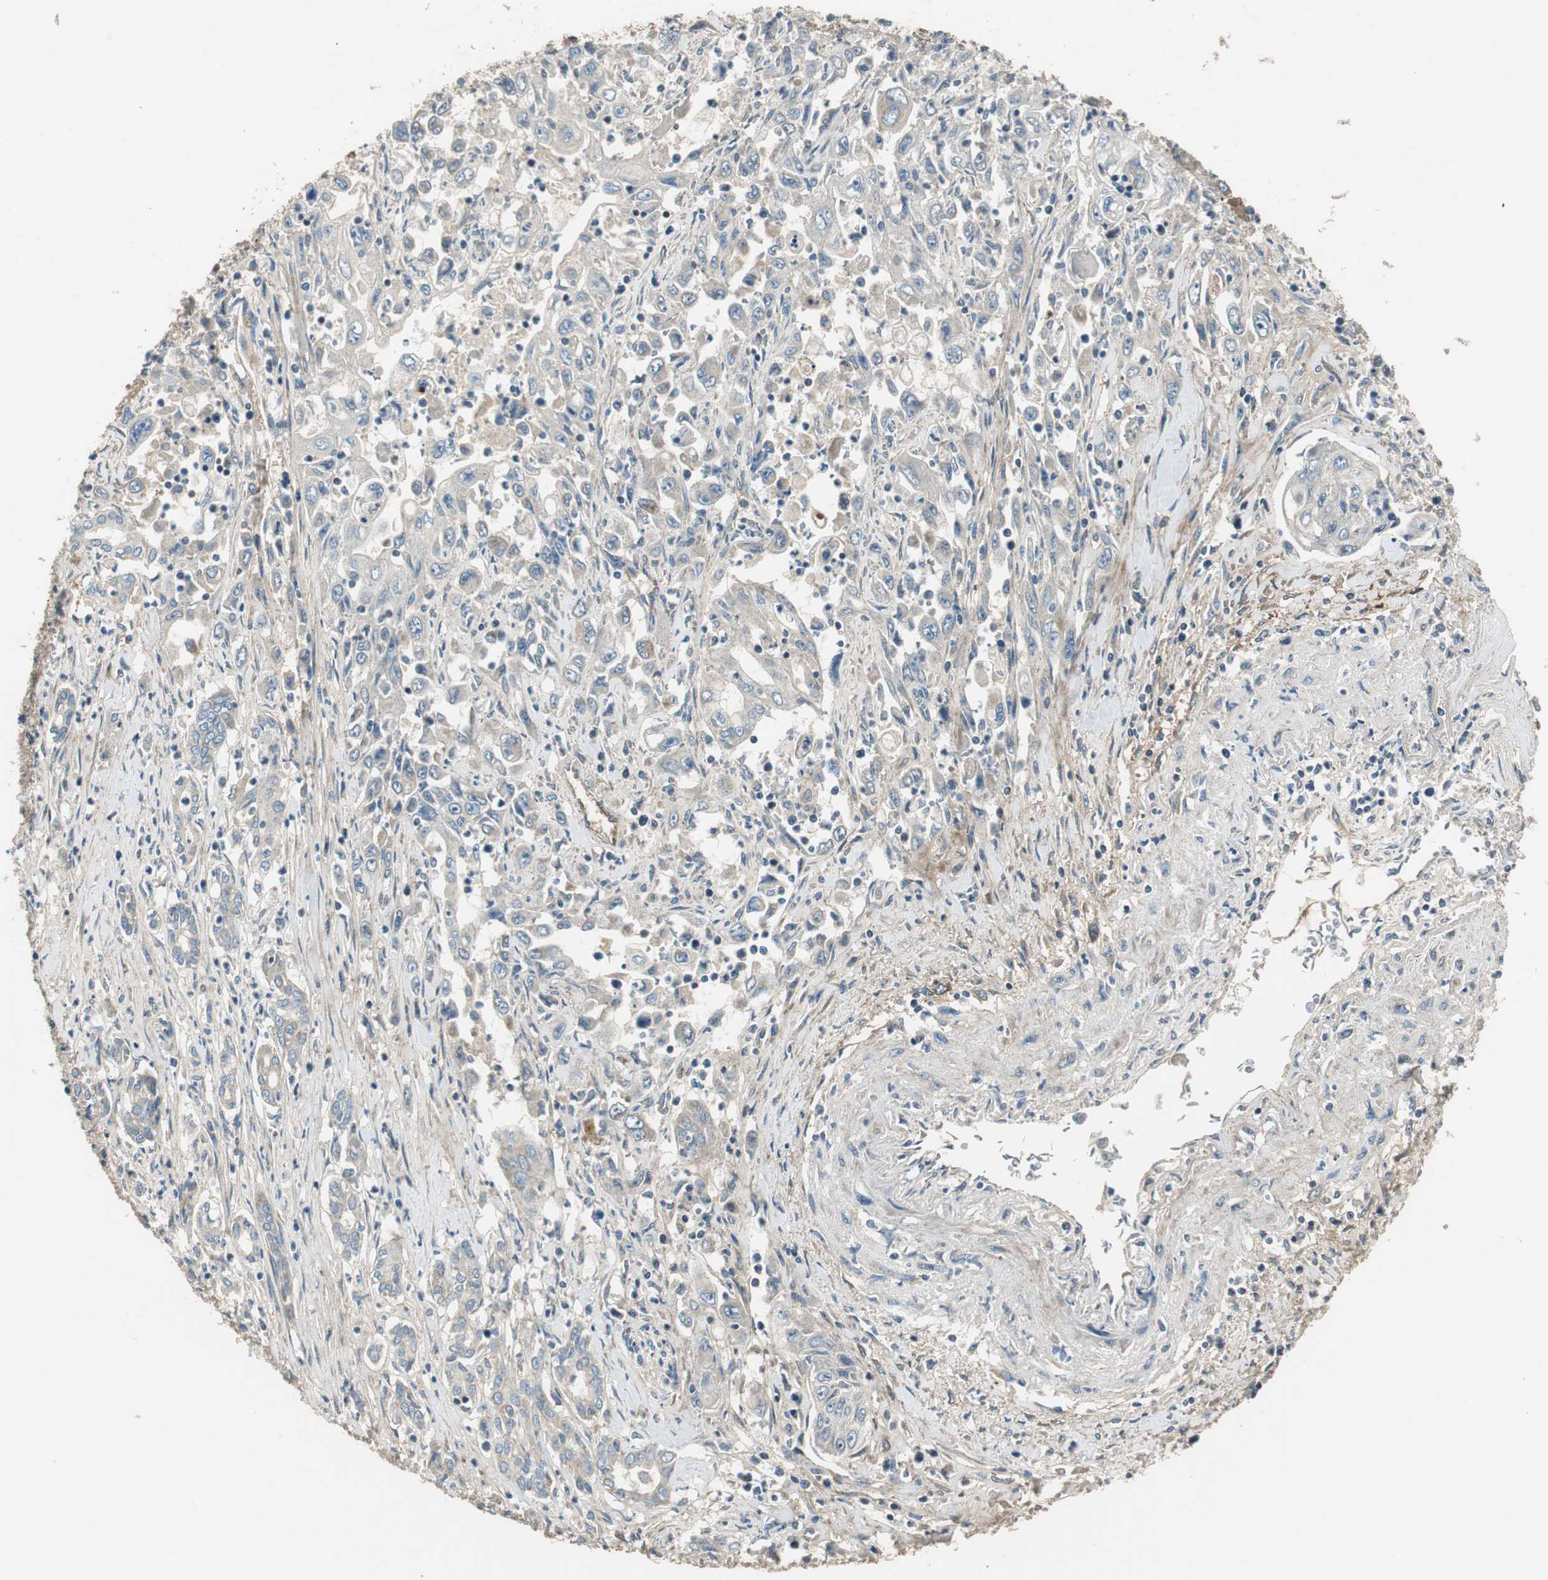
{"staining": {"intensity": "weak", "quantity": "<25%", "location": "cytoplasmic/membranous"}, "tissue": "pancreatic cancer", "cell_type": "Tumor cells", "image_type": "cancer", "snomed": [{"axis": "morphology", "description": "Adenocarcinoma, NOS"}, {"axis": "topography", "description": "Pancreas"}], "caption": "Immunohistochemistry photomicrograph of adenocarcinoma (pancreatic) stained for a protein (brown), which demonstrates no expression in tumor cells.", "gene": "MSTO1", "patient": {"sex": "male", "age": 70}}